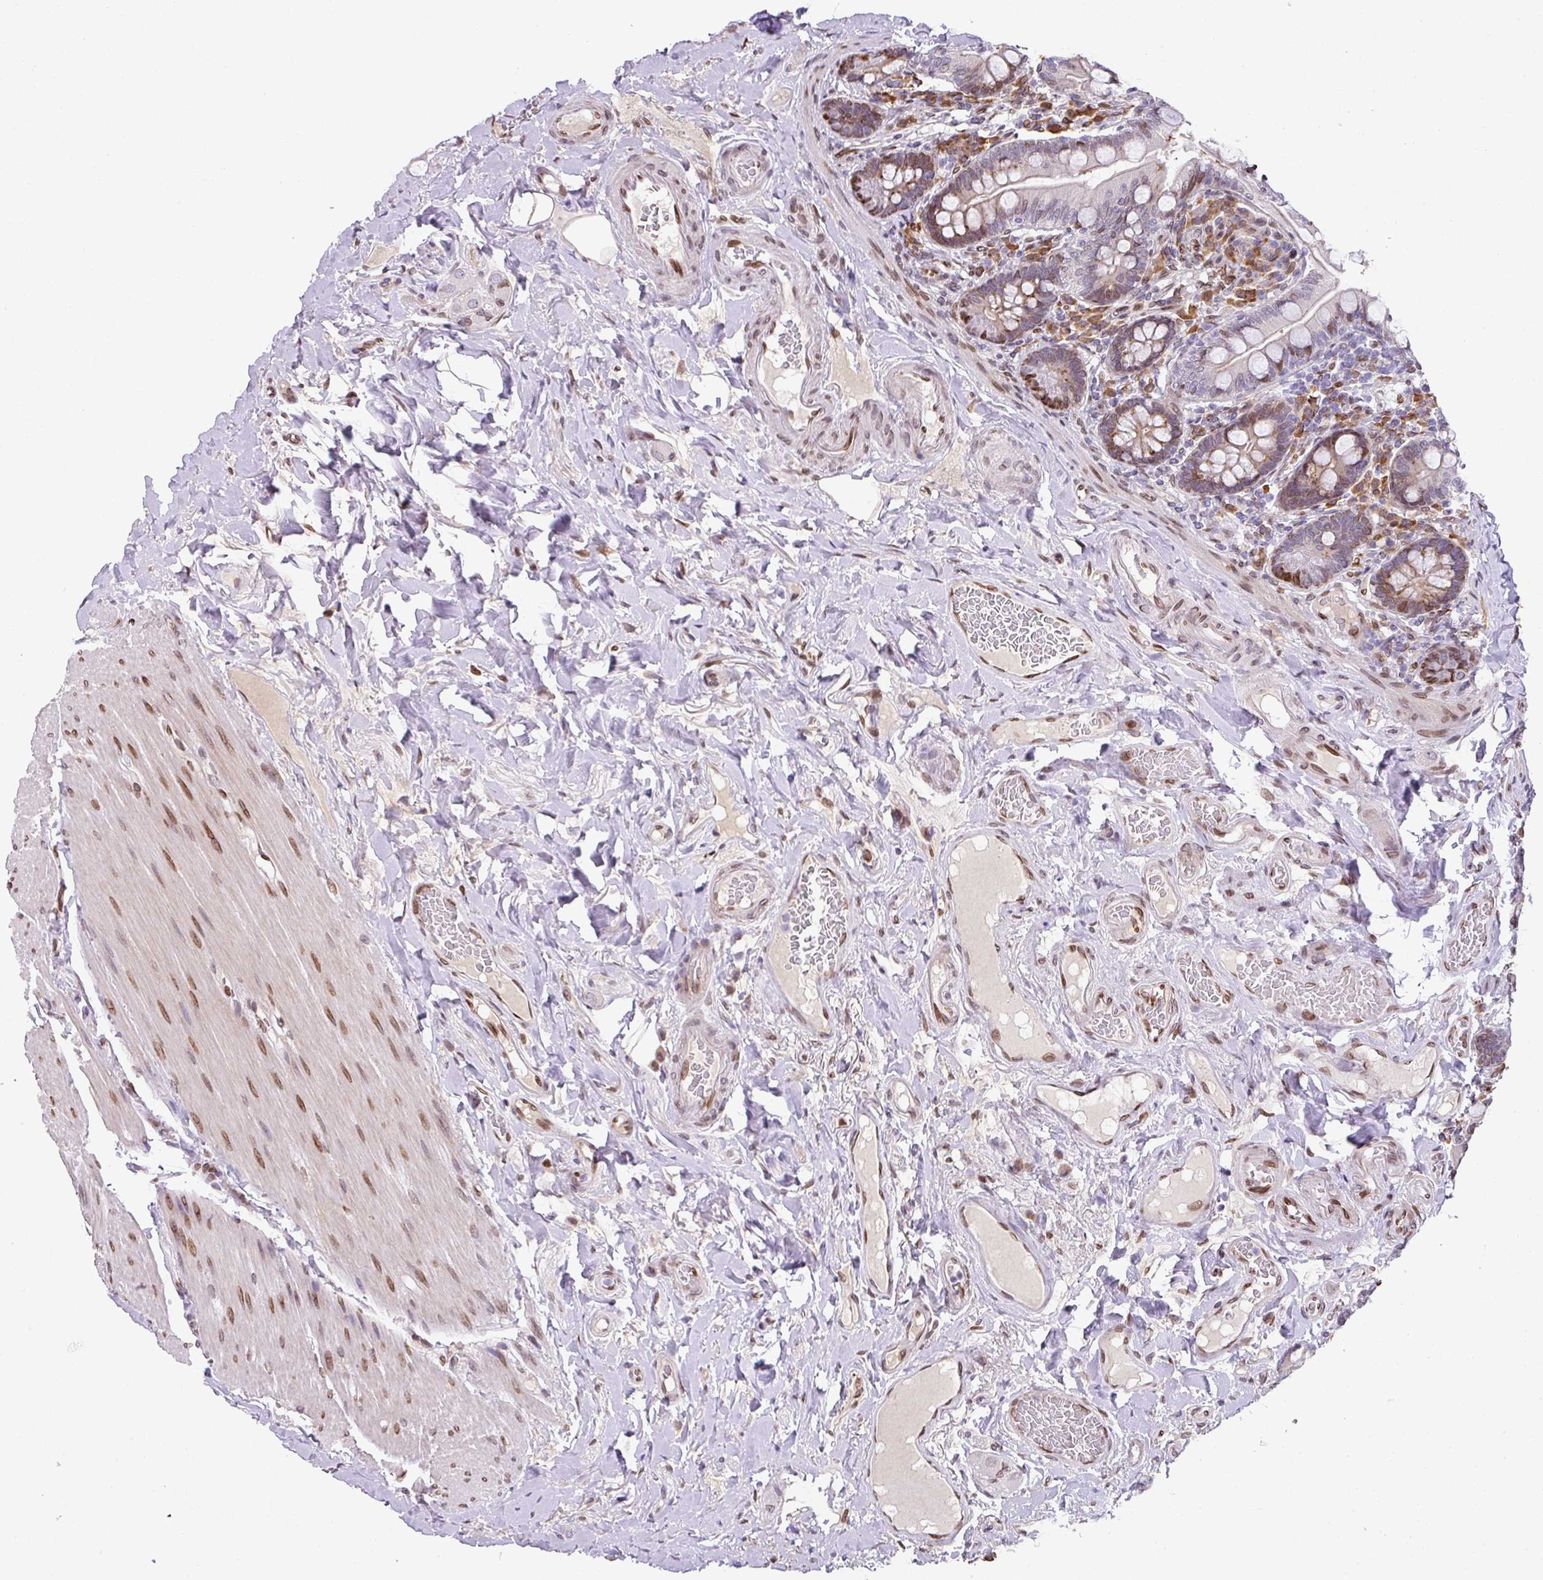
{"staining": {"intensity": "moderate", "quantity": ">75%", "location": "cytoplasmic/membranous,nuclear"}, "tissue": "small intestine", "cell_type": "Glandular cells", "image_type": "normal", "snomed": [{"axis": "morphology", "description": "Normal tissue, NOS"}, {"axis": "topography", "description": "Small intestine"}], "caption": "High-power microscopy captured an immunohistochemistry histopathology image of unremarkable small intestine, revealing moderate cytoplasmic/membranous,nuclear staining in approximately >75% of glandular cells.", "gene": "PLK1", "patient": {"sex": "female", "age": 64}}